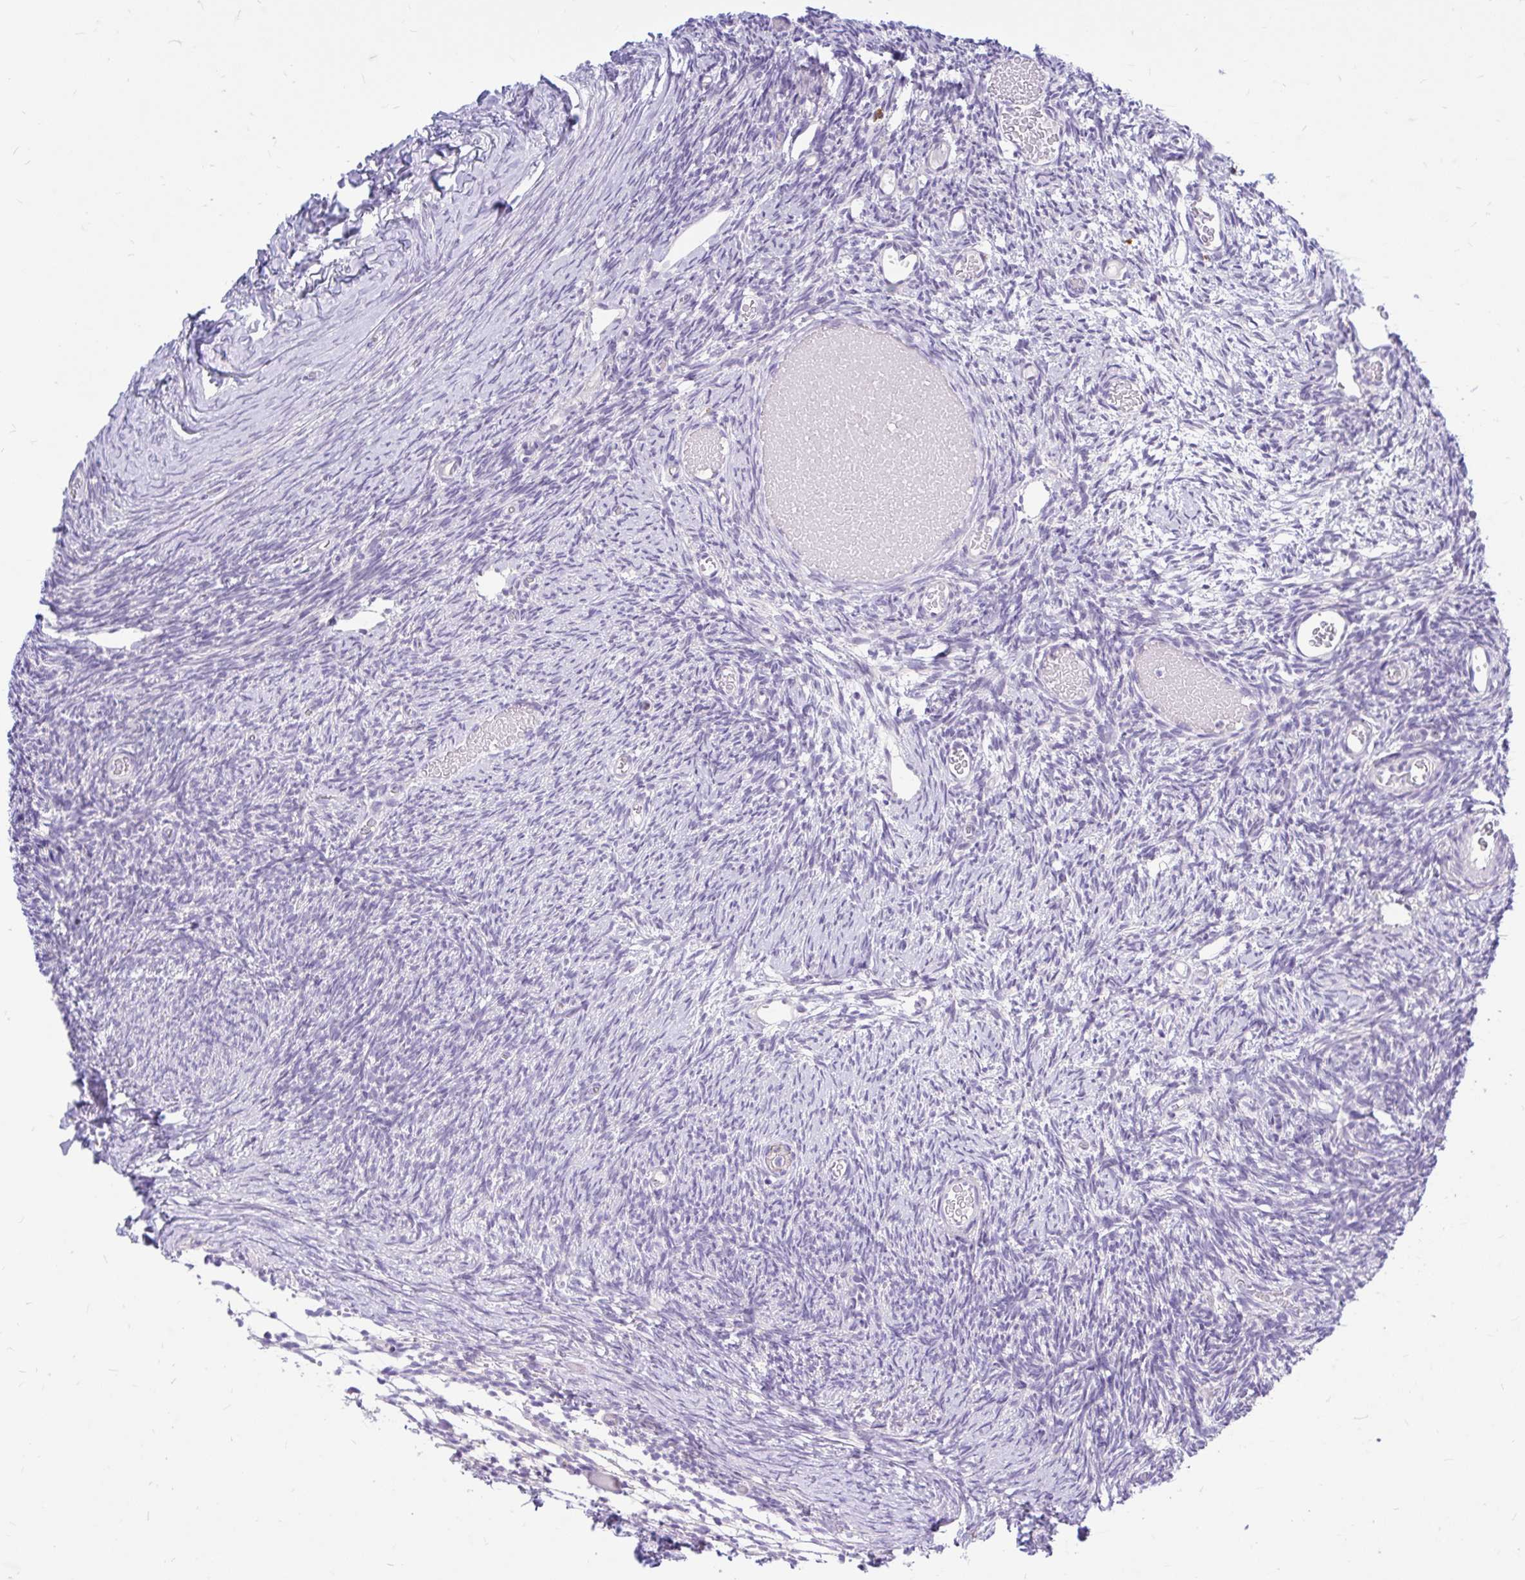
{"staining": {"intensity": "negative", "quantity": "none", "location": "none"}, "tissue": "ovary", "cell_type": "Ovarian stroma cells", "image_type": "normal", "snomed": [{"axis": "morphology", "description": "Normal tissue, NOS"}, {"axis": "topography", "description": "Ovary"}], "caption": "This histopathology image is of unremarkable ovary stained with immunohistochemistry to label a protein in brown with the nuclei are counter-stained blue. There is no staining in ovarian stroma cells. Brightfield microscopy of IHC stained with DAB (brown) and hematoxylin (blue), captured at high magnification.", "gene": "MAP1LC3A", "patient": {"sex": "female", "age": 39}}